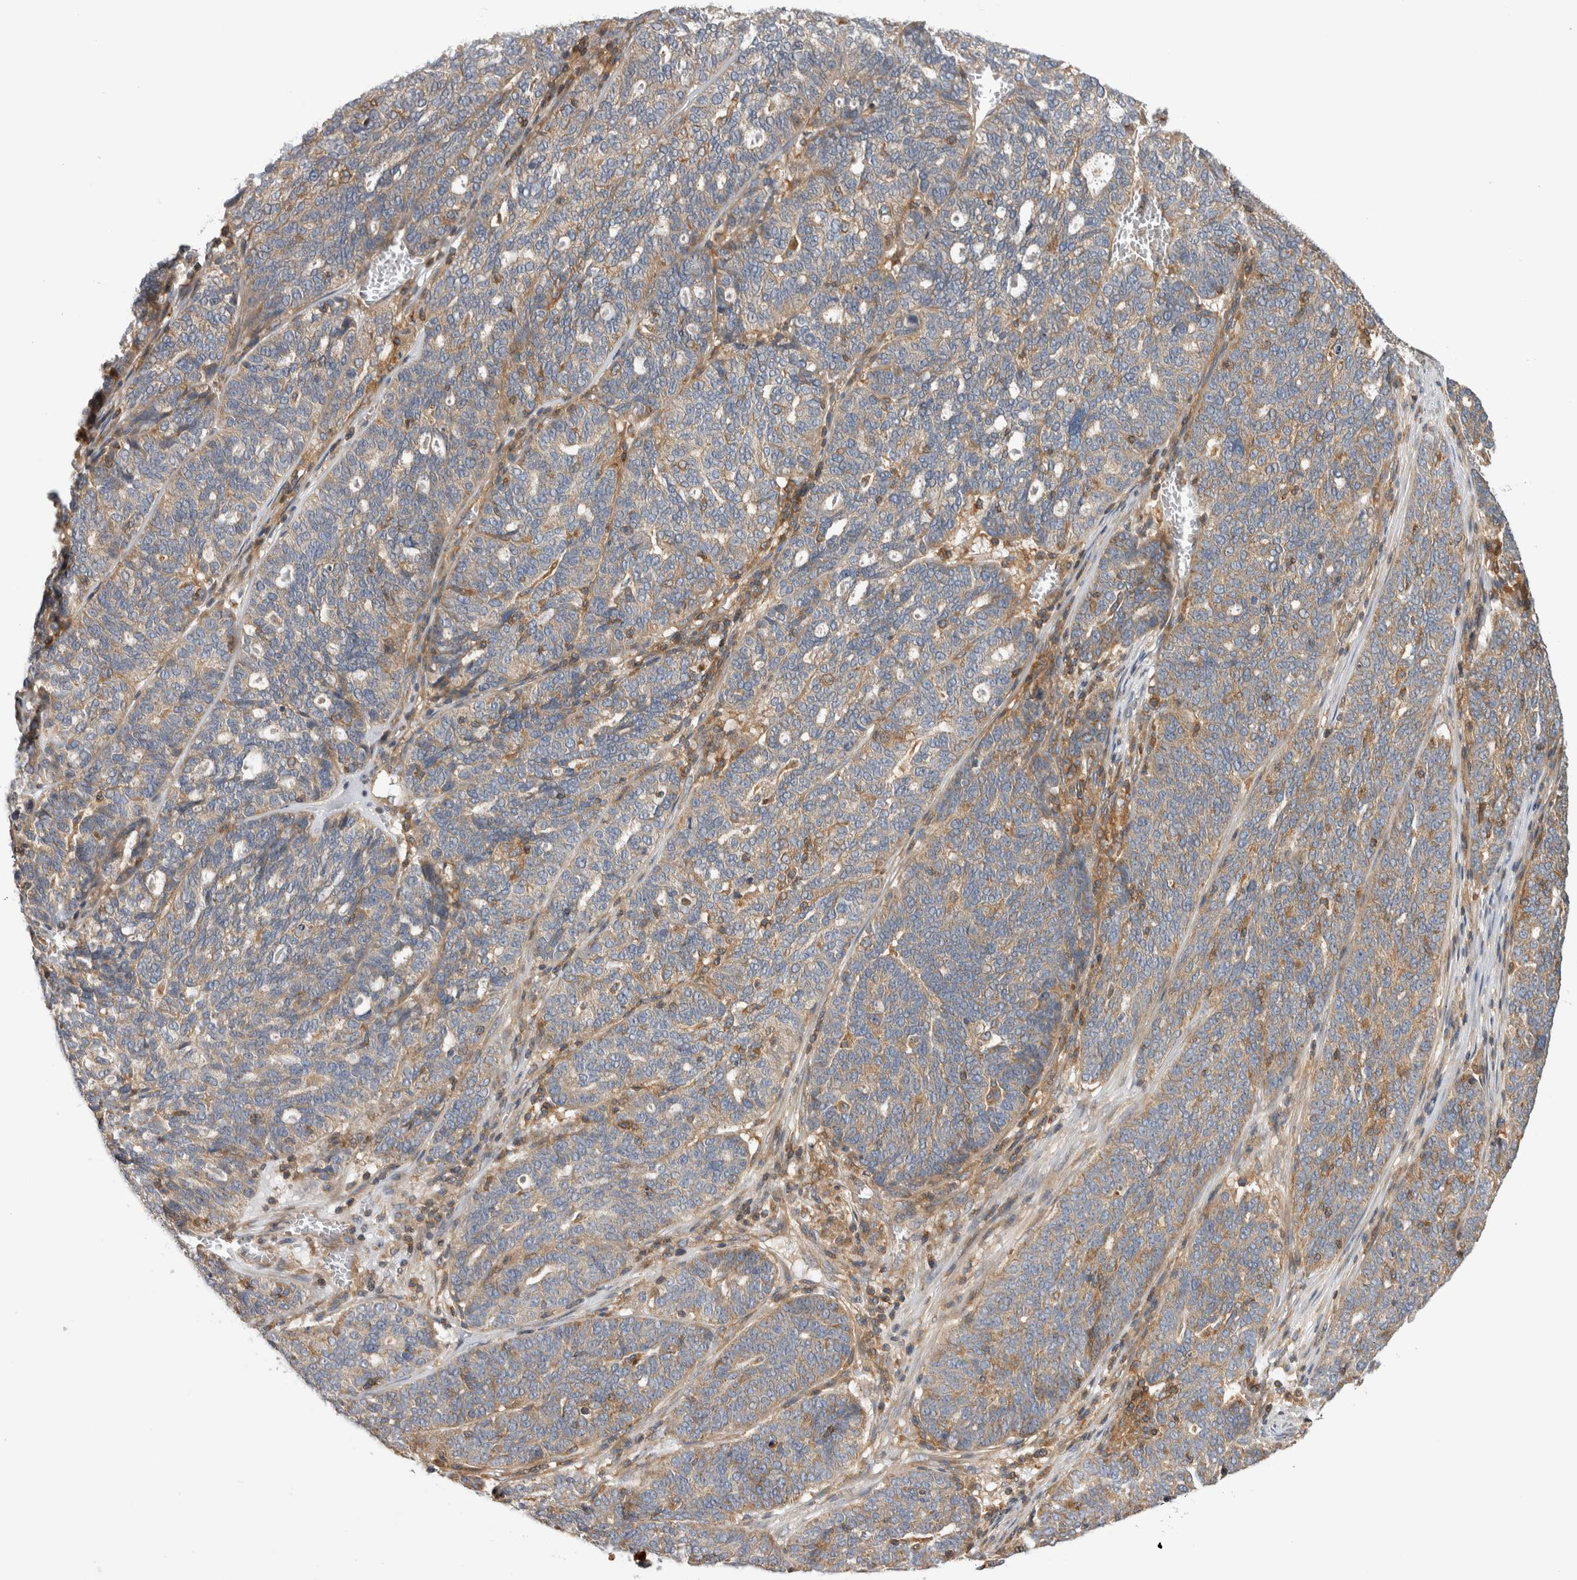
{"staining": {"intensity": "weak", "quantity": "25%-75%", "location": "cytoplasmic/membranous"}, "tissue": "ovarian cancer", "cell_type": "Tumor cells", "image_type": "cancer", "snomed": [{"axis": "morphology", "description": "Cystadenocarcinoma, serous, NOS"}, {"axis": "topography", "description": "Ovary"}], "caption": "Protein expression by IHC shows weak cytoplasmic/membranous staining in approximately 25%-75% of tumor cells in ovarian cancer. (DAB = brown stain, brightfield microscopy at high magnification).", "gene": "GRIK2", "patient": {"sex": "female", "age": 59}}